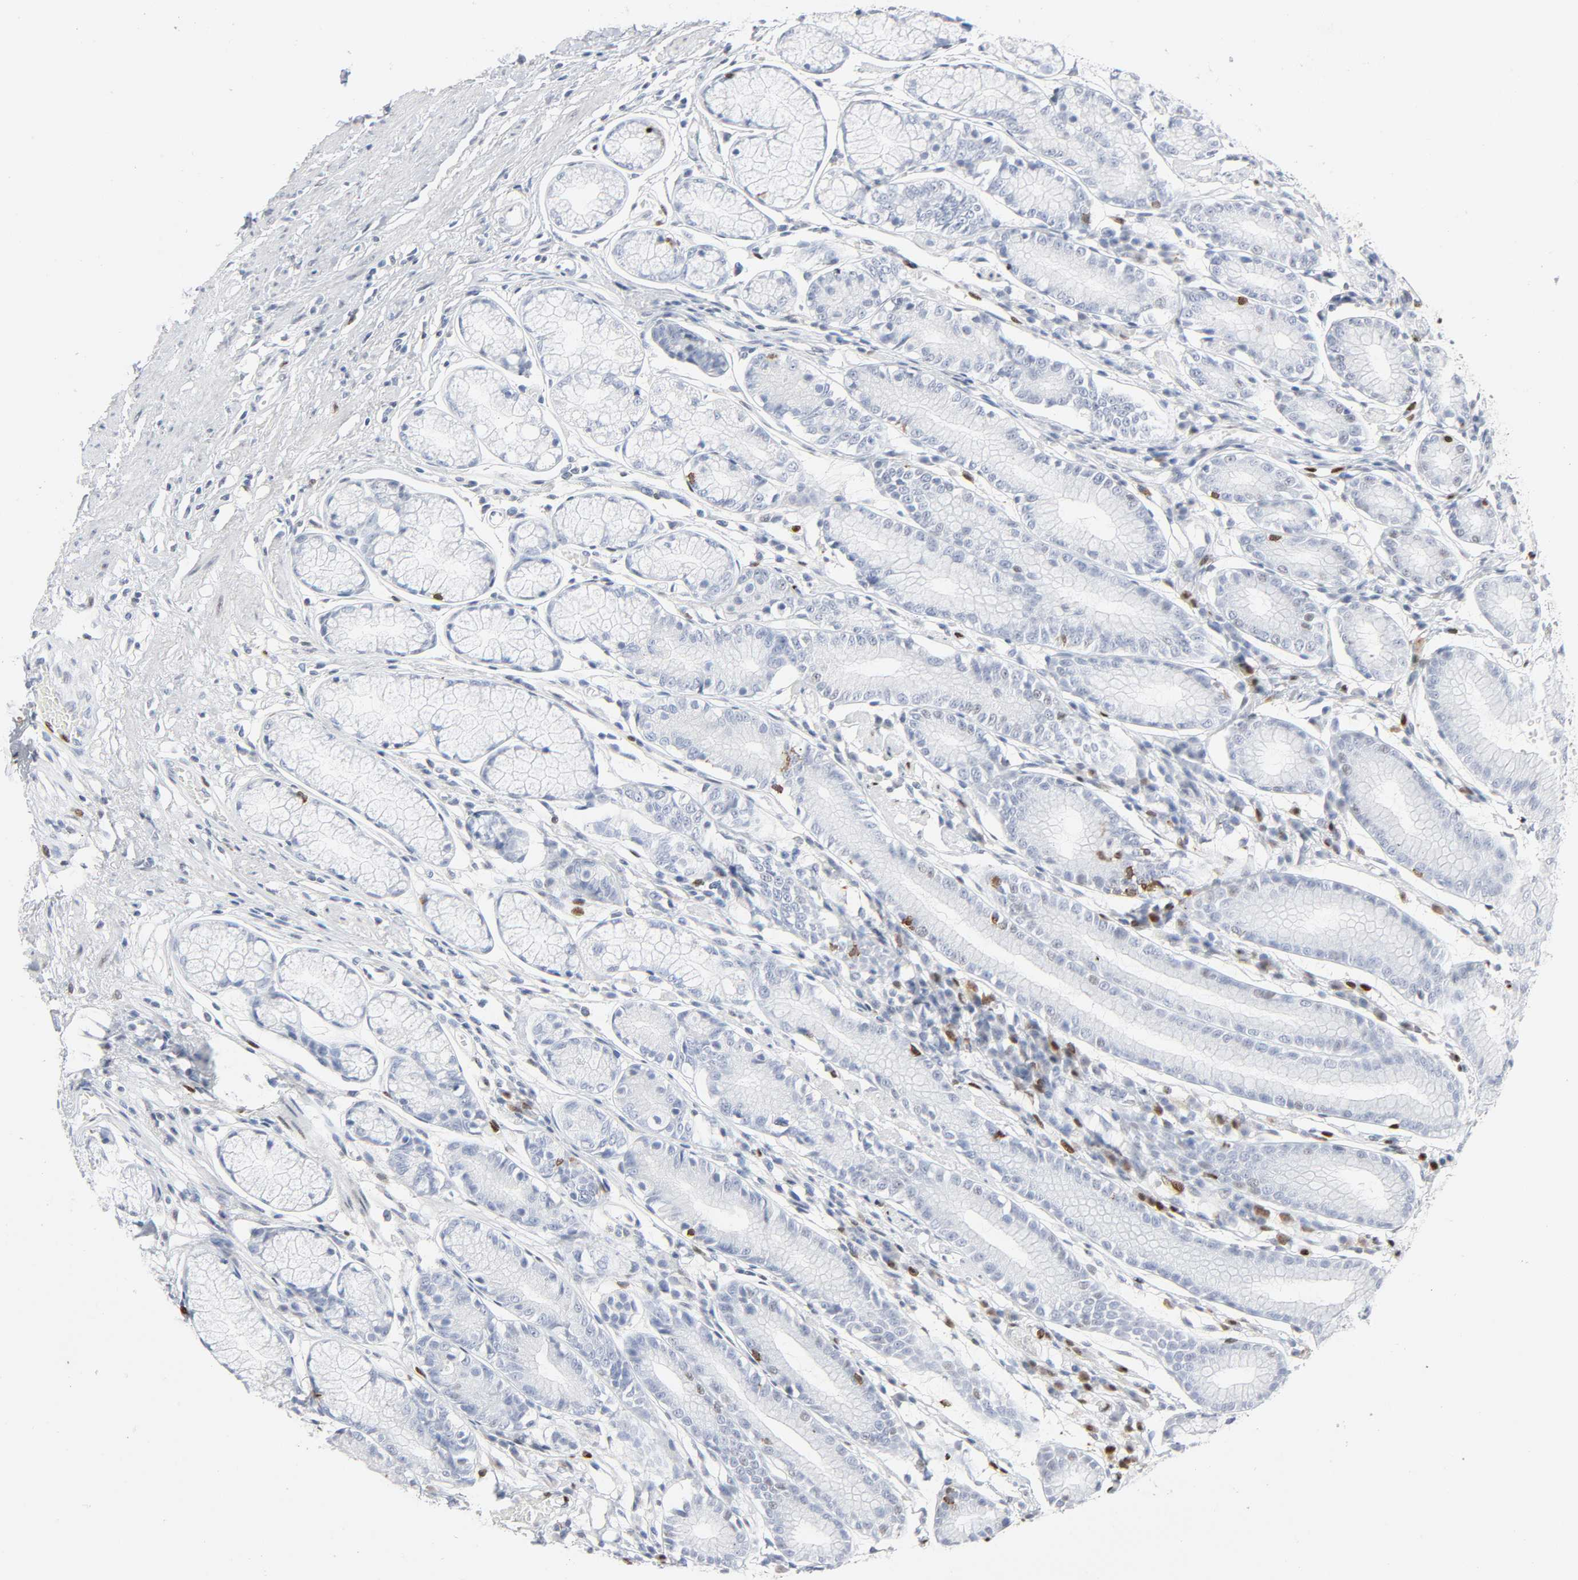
{"staining": {"intensity": "moderate", "quantity": "25%-75%", "location": "nuclear"}, "tissue": "stomach", "cell_type": "Glandular cells", "image_type": "normal", "snomed": [{"axis": "morphology", "description": "Normal tissue, NOS"}, {"axis": "morphology", "description": "Inflammation, NOS"}, {"axis": "topography", "description": "Stomach, lower"}], "caption": "This micrograph exhibits benign stomach stained with immunohistochemistry (IHC) to label a protein in brown. The nuclear of glandular cells show moderate positivity for the protein. Nuclei are counter-stained blue.", "gene": "WAS", "patient": {"sex": "male", "age": 59}}